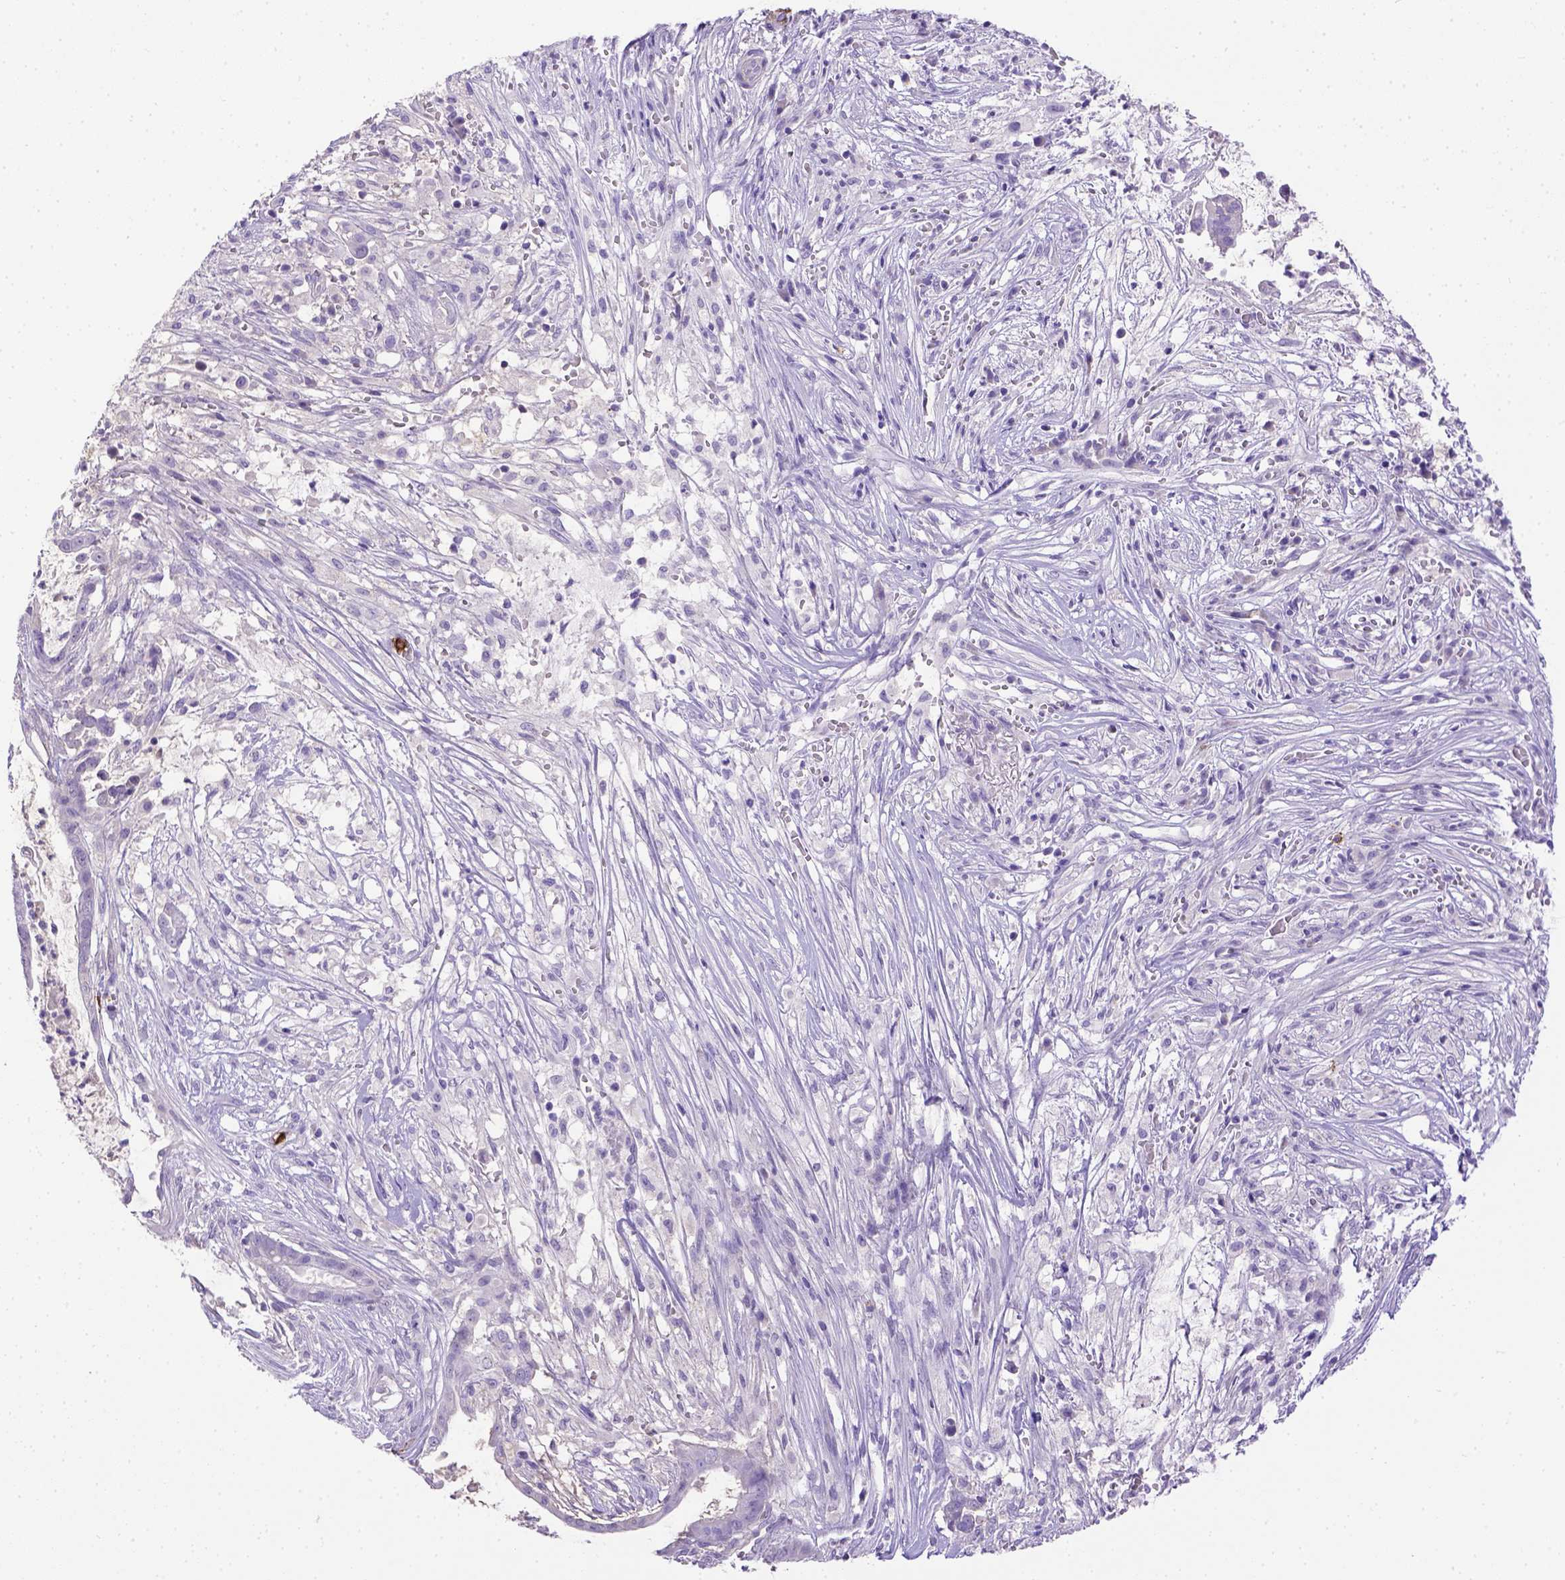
{"staining": {"intensity": "negative", "quantity": "none", "location": "none"}, "tissue": "pancreatic cancer", "cell_type": "Tumor cells", "image_type": "cancer", "snomed": [{"axis": "morphology", "description": "Adenocarcinoma, NOS"}, {"axis": "topography", "description": "Pancreas"}], "caption": "Immunohistochemistry (IHC) of pancreatic cancer (adenocarcinoma) exhibits no staining in tumor cells.", "gene": "B3GAT1", "patient": {"sex": "male", "age": 61}}